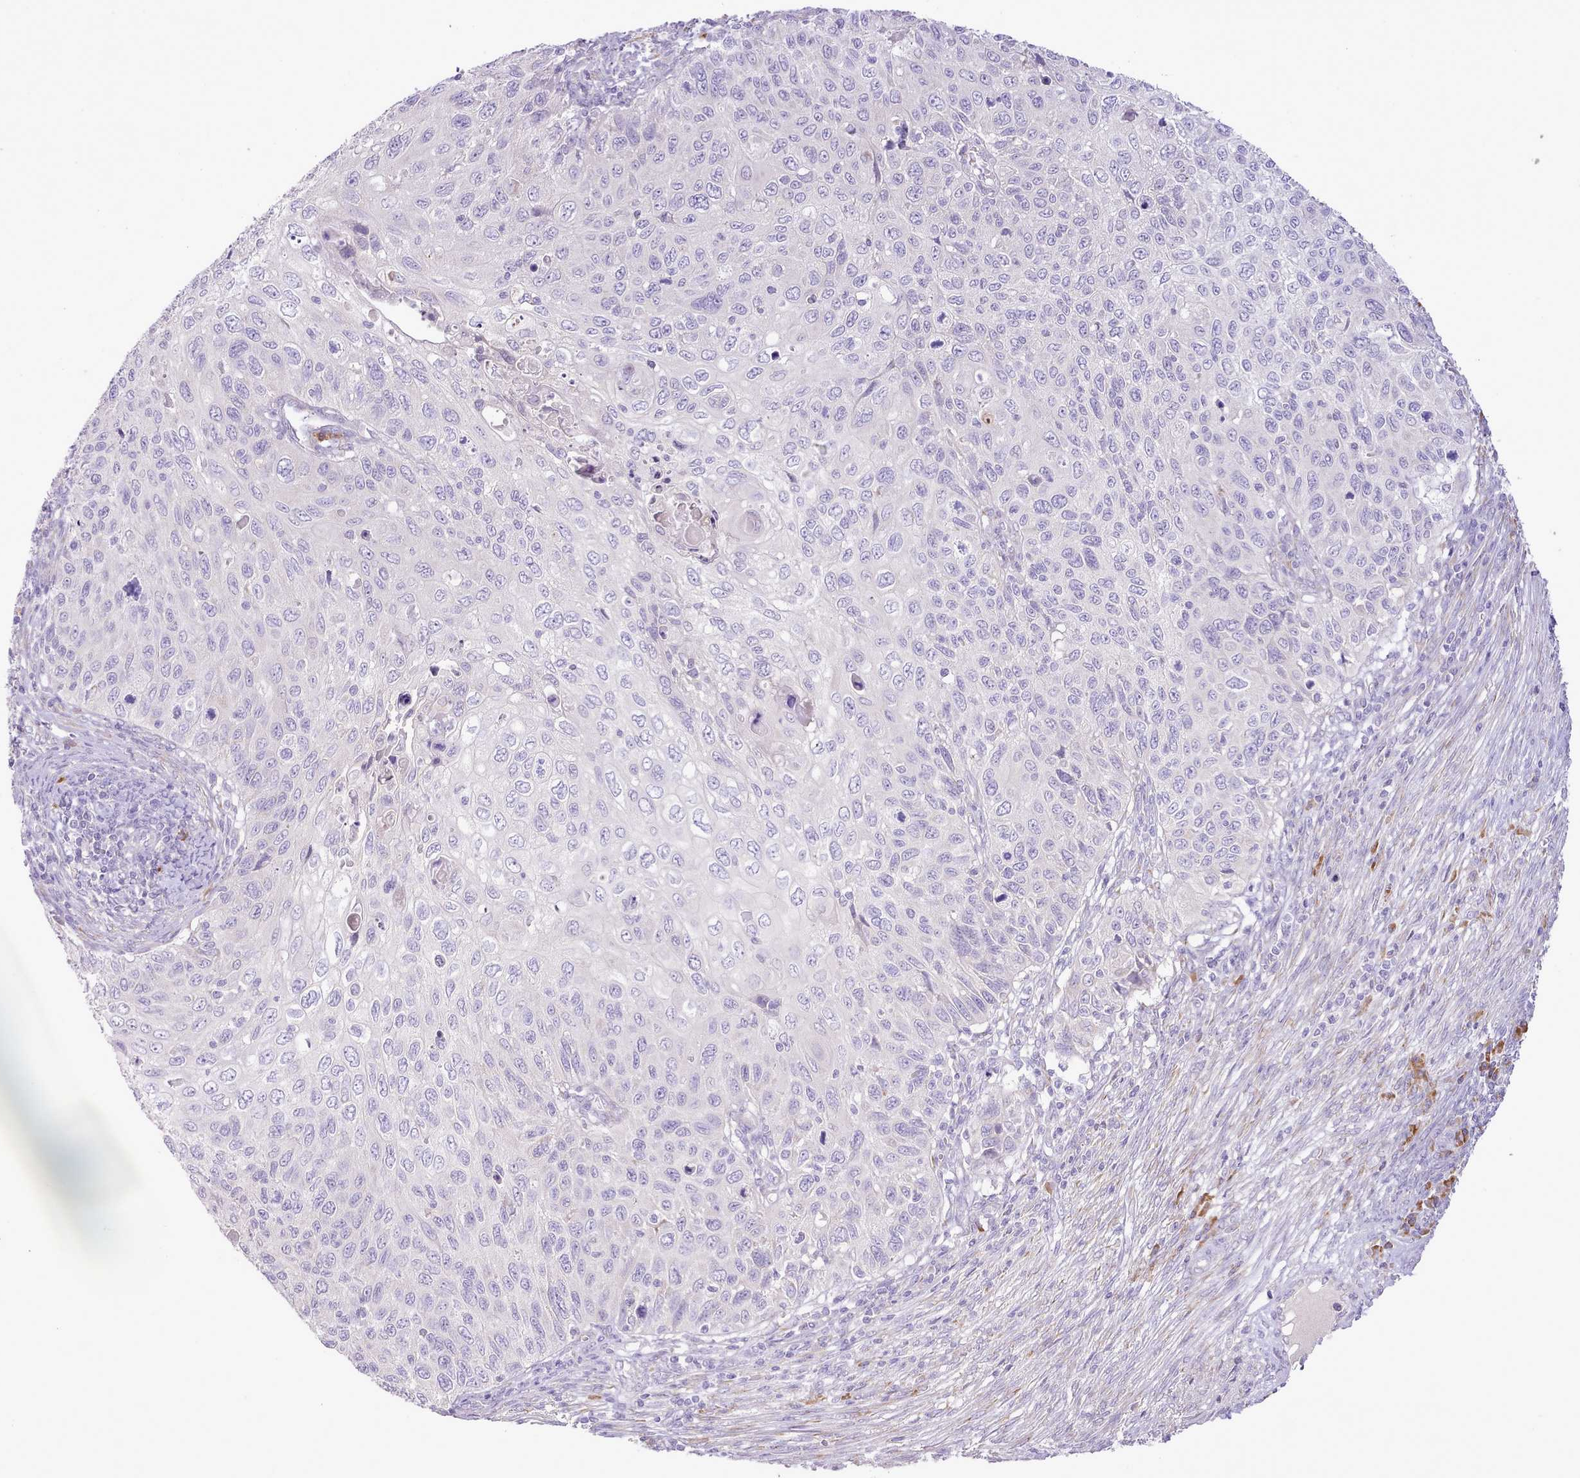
{"staining": {"intensity": "negative", "quantity": "none", "location": "none"}, "tissue": "cervical cancer", "cell_type": "Tumor cells", "image_type": "cancer", "snomed": [{"axis": "morphology", "description": "Squamous cell carcinoma, NOS"}, {"axis": "topography", "description": "Cervix"}], "caption": "Tumor cells show no significant expression in cervical cancer.", "gene": "CCL1", "patient": {"sex": "female", "age": 70}}